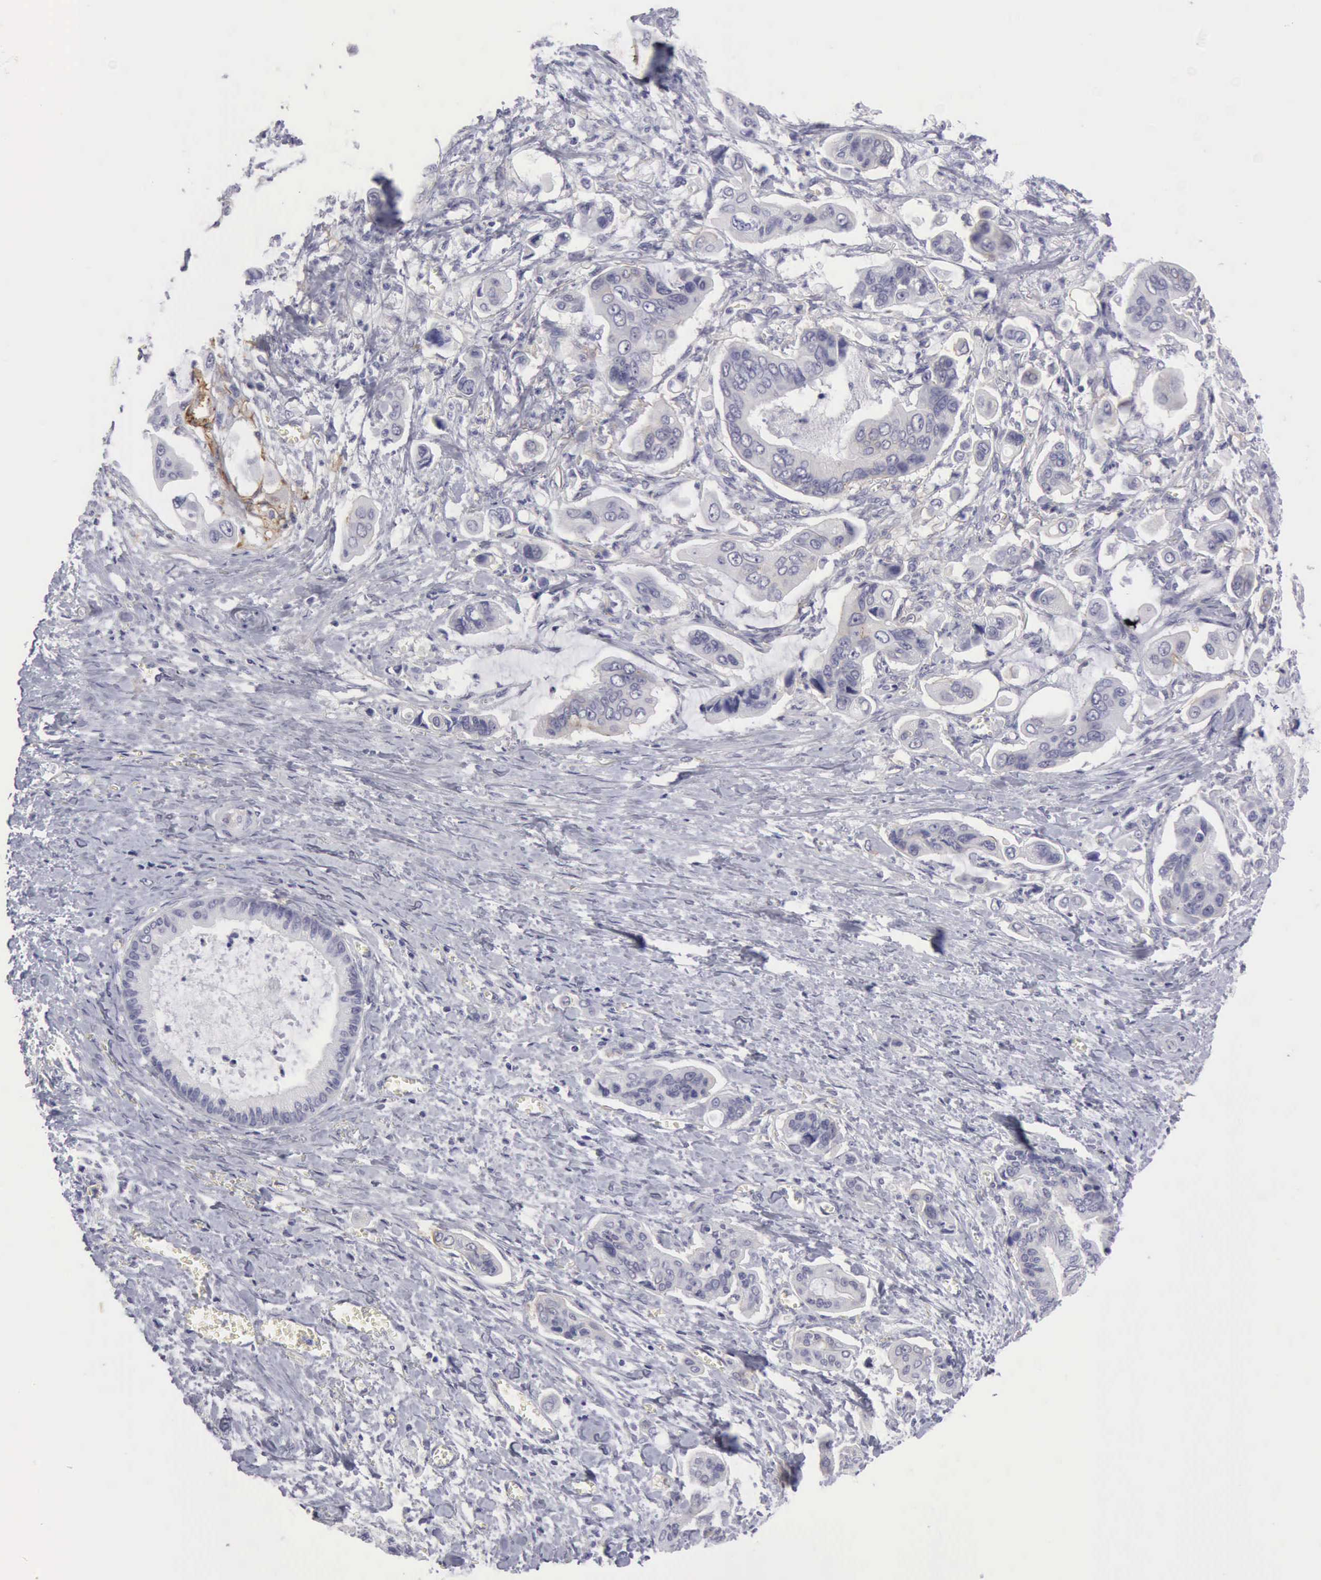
{"staining": {"intensity": "negative", "quantity": "none", "location": "none"}, "tissue": "stomach cancer", "cell_type": "Tumor cells", "image_type": "cancer", "snomed": [{"axis": "morphology", "description": "Adenocarcinoma, NOS"}, {"axis": "topography", "description": "Stomach, upper"}], "caption": "This is an immunohistochemistry image of human adenocarcinoma (stomach). There is no staining in tumor cells.", "gene": "TFRC", "patient": {"sex": "male", "age": 80}}